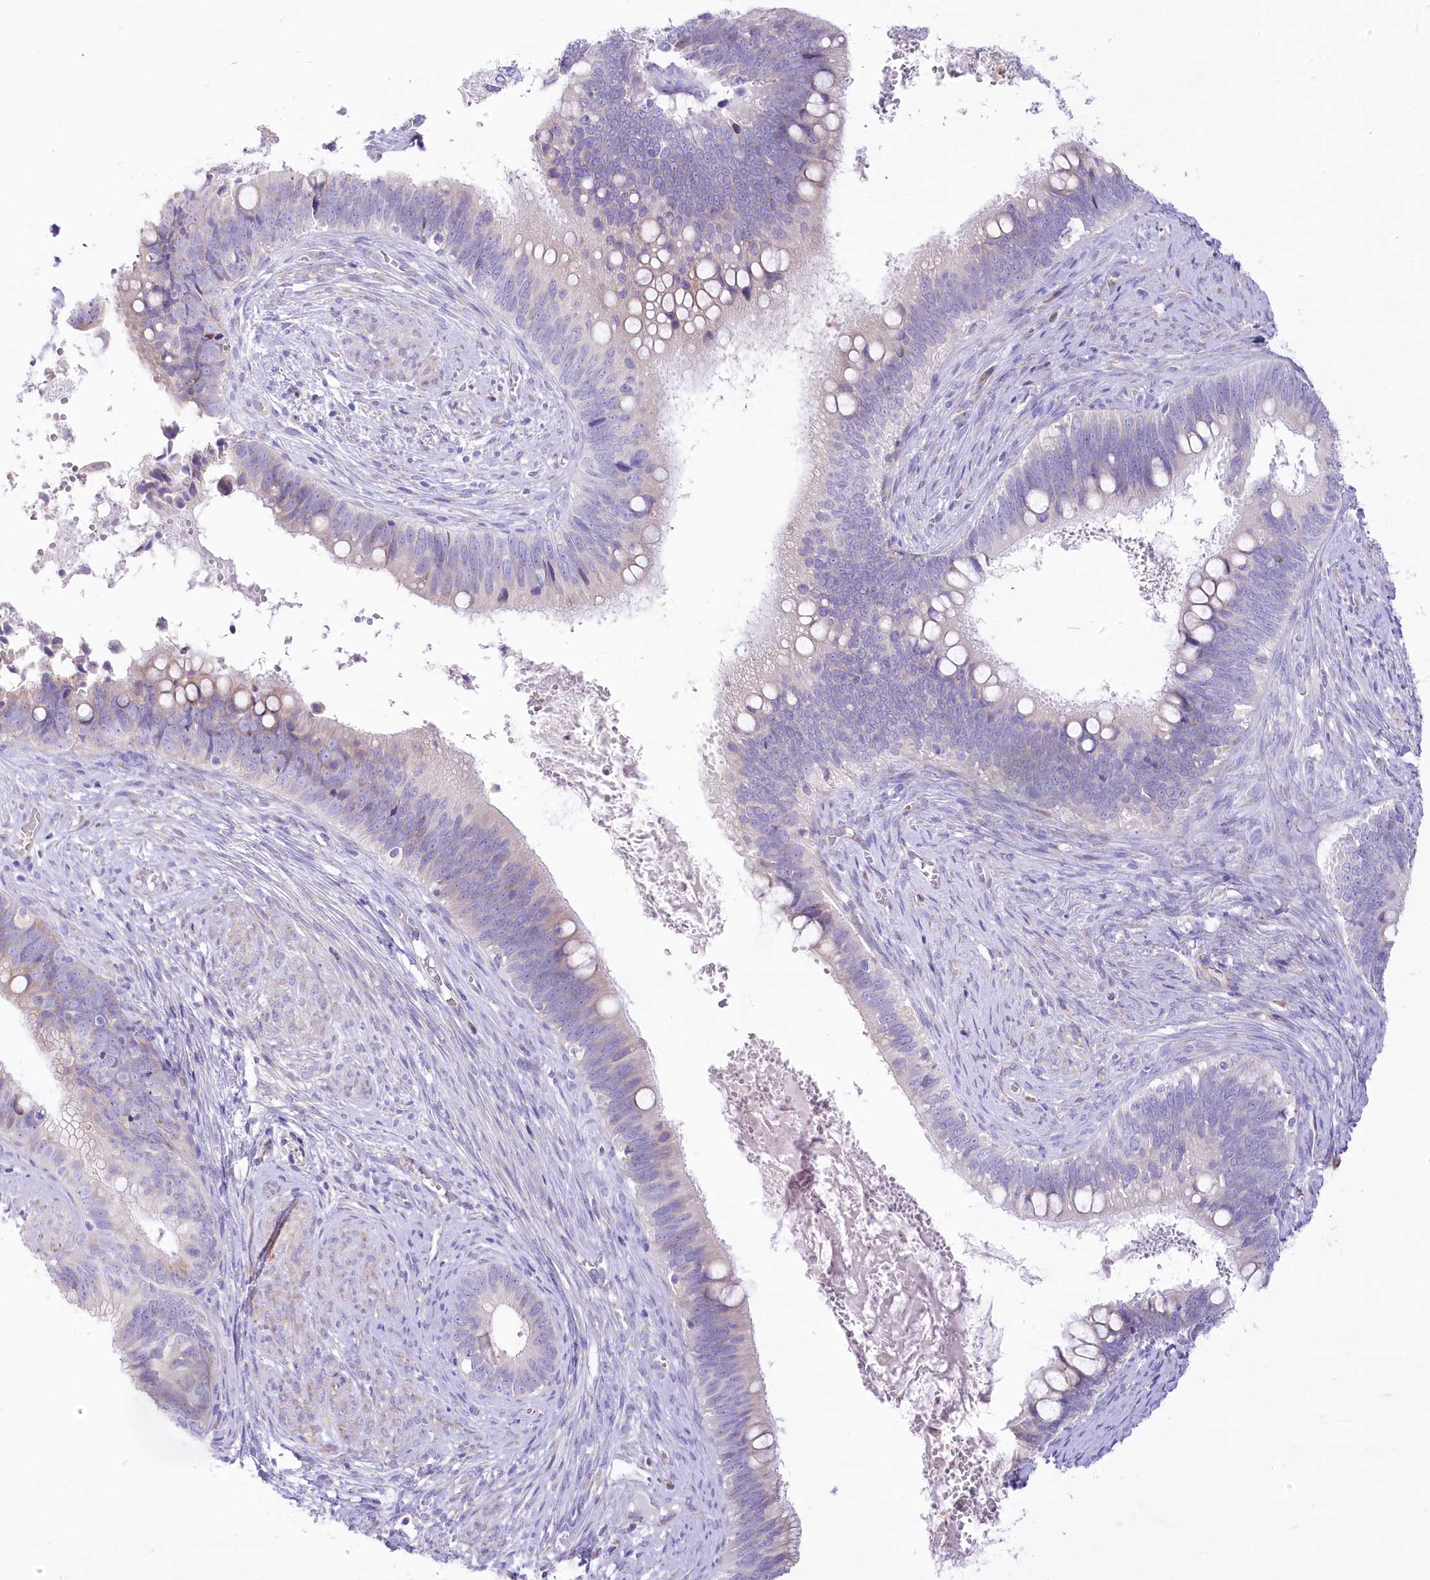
{"staining": {"intensity": "moderate", "quantity": "<25%", "location": "cytoplasmic/membranous"}, "tissue": "cervical cancer", "cell_type": "Tumor cells", "image_type": "cancer", "snomed": [{"axis": "morphology", "description": "Adenocarcinoma, NOS"}, {"axis": "topography", "description": "Cervix"}], "caption": "Immunohistochemistry (IHC) photomicrograph of neoplastic tissue: human cervical cancer stained using IHC demonstrates low levels of moderate protein expression localized specifically in the cytoplasmic/membranous of tumor cells, appearing as a cytoplasmic/membranous brown color.", "gene": "STT3B", "patient": {"sex": "female", "age": 42}}